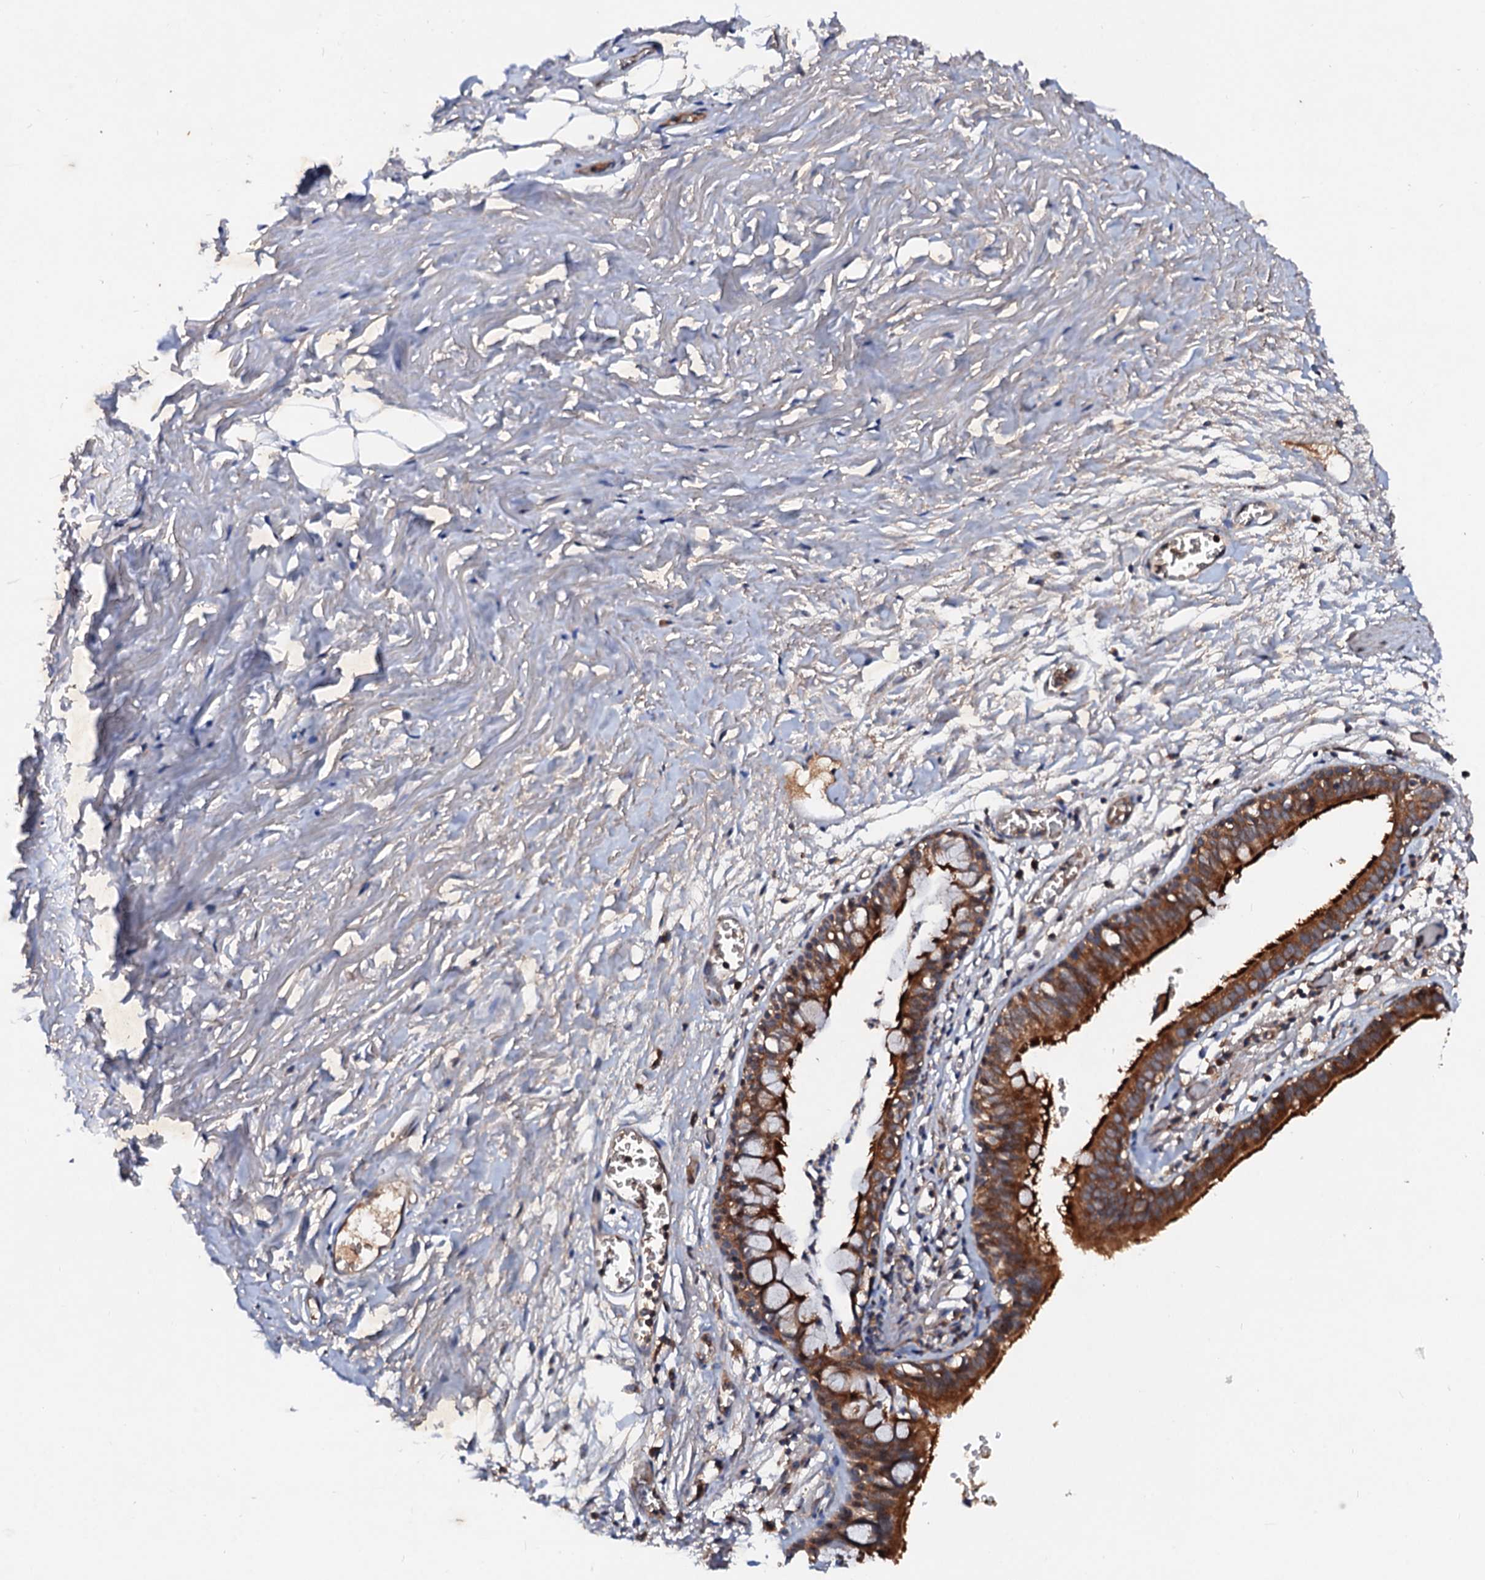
{"staining": {"intensity": "strong", "quantity": ">75%", "location": "cytoplasmic/membranous"}, "tissue": "bronchus", "cell_type": "Respiratory epithelial cells", "image_type": "normal", "snomed": [{"axis": "morphology", "description": "Normal tissue, NOS"}, {"axis": "topography", "description": "Bronchus"}, {"axis": "topography", "description": "Lung"}], "caption": "Immunohistochemical staining of benign human bronchus exhibits >75% levels of strong cytoplasmic/membranous protein staining in approximately >75% of respiratory epithelial cells.", "gene": "EXTL1", "patient": {"sex": "male", "age": 56}}